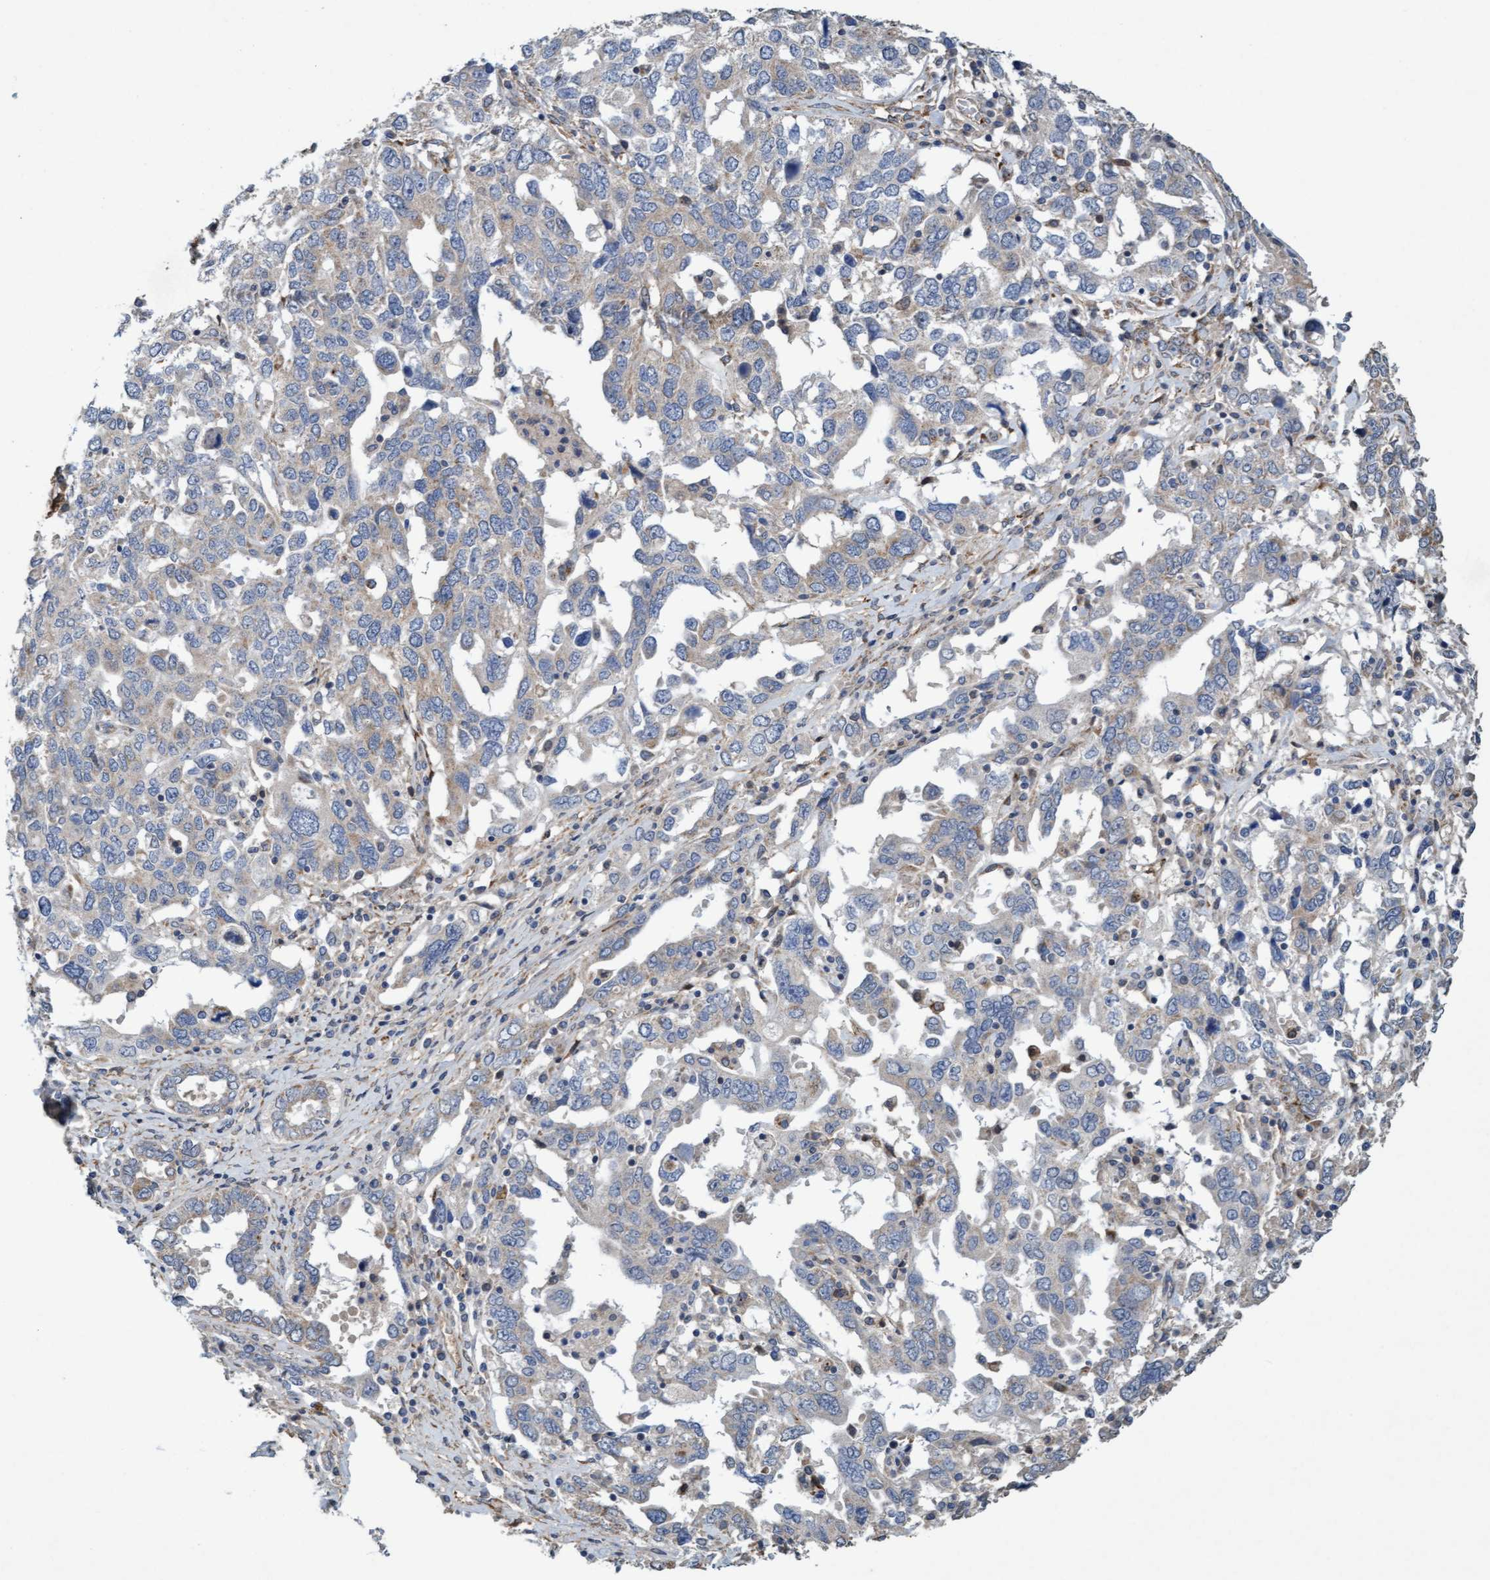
{"staining": {"intensity": "weak", "quantity": "25%-75%", "location": "cytoplasmic/membranous"}, "tissue": "ovarian cancer", "cell_type": "Tumor cells", "image_type": "cancer", "snomed": [{"axis": "morphology", "description": "Carcinoma, endometroid"}, {"axis": "topography", "description": "Ovary"}], "caption": "This is an image of immunohistochemistry staining of endometroid carcinoma (ovarian), which shows weak expression in the cytoplasmic/membranous of tumor cells.", "gene": "DDHD2", "patient": {"sex": "female", "age": 62}}